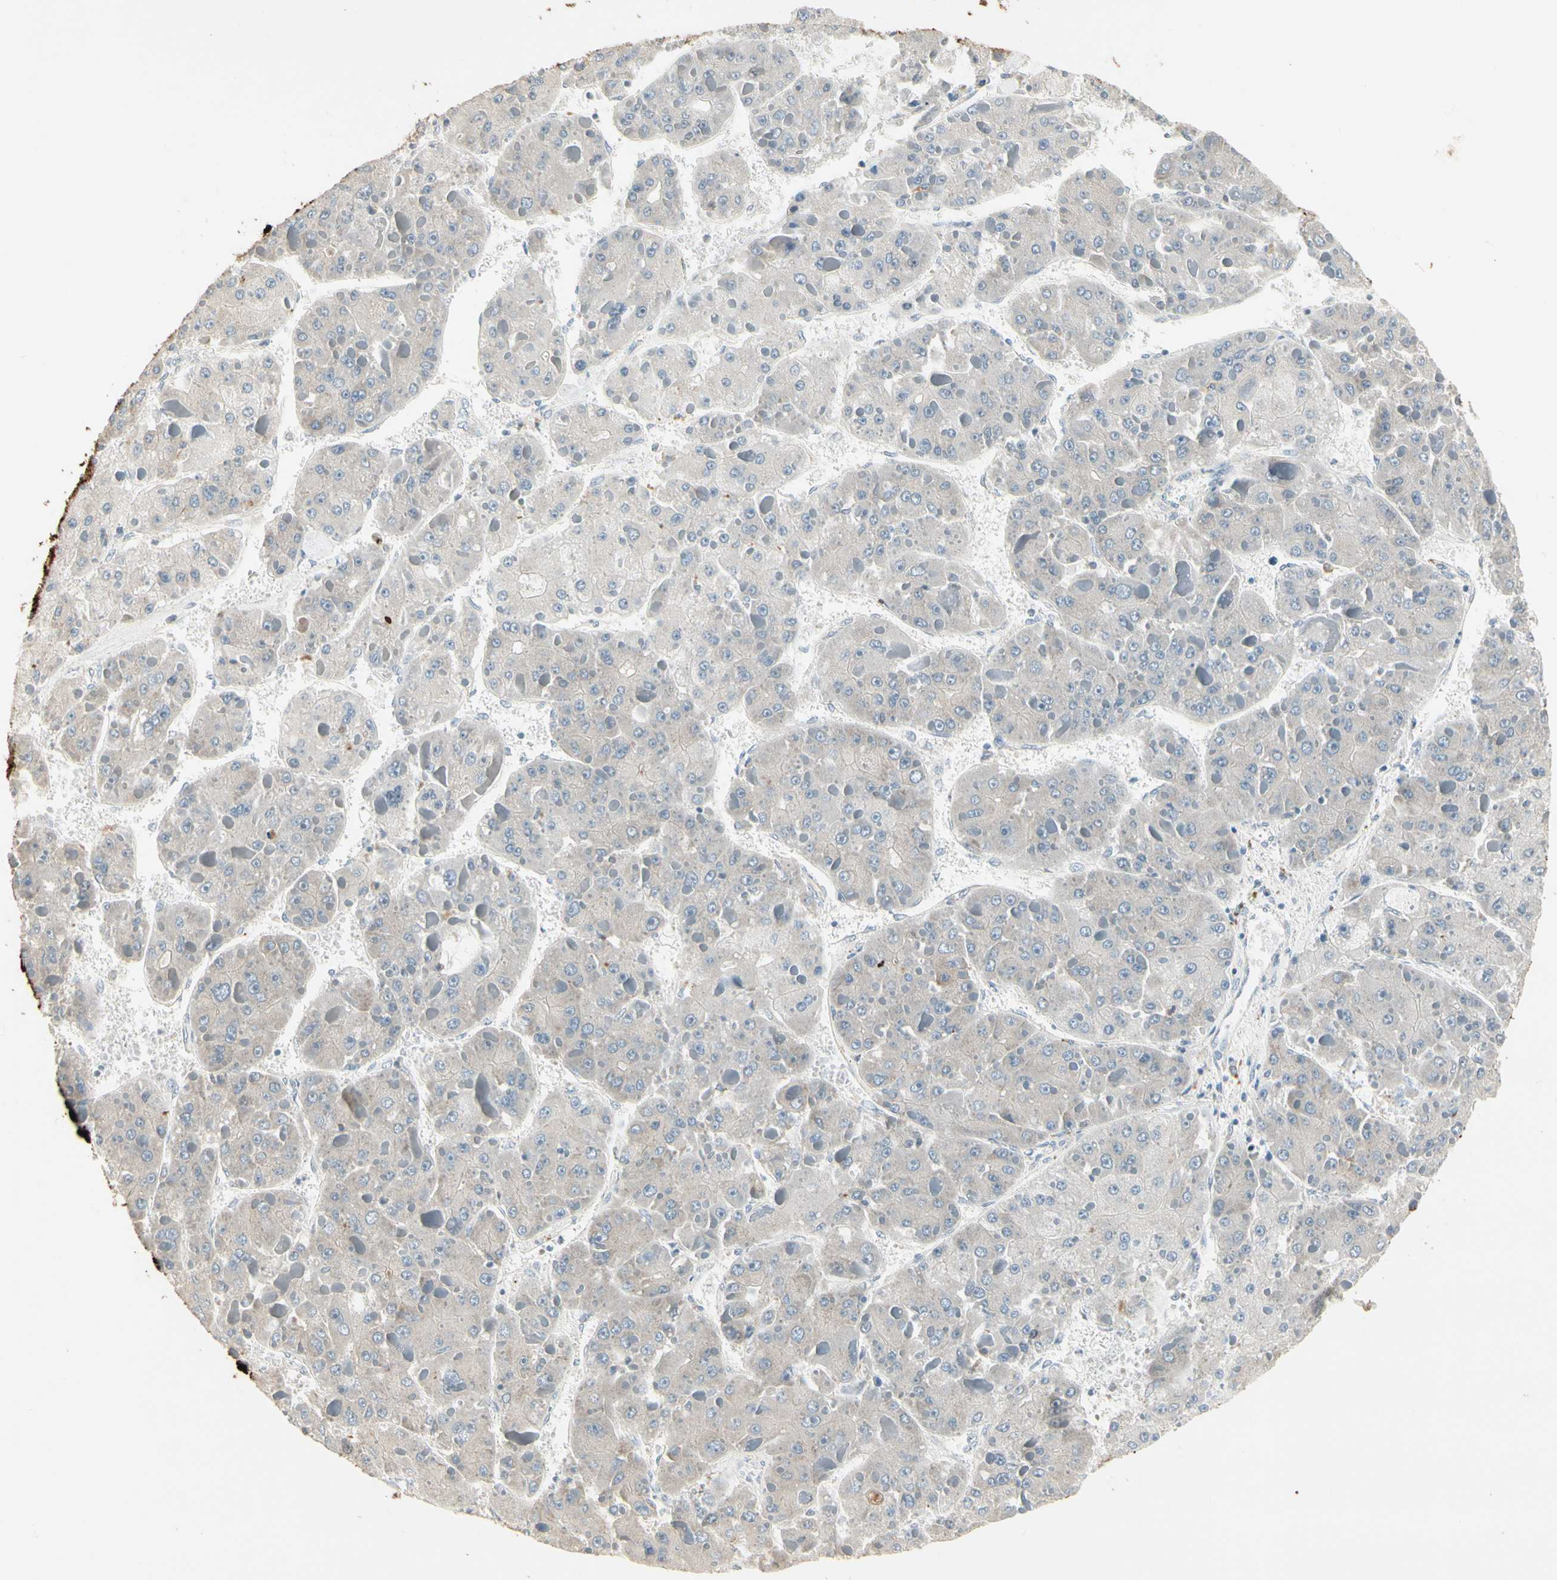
{"staining": {"intensity": "weak", "quantity": "<25%", "location": "cytoplasmic/membranous"}, "tissue": "liver cancer", "cell_type": "Tumor cells", "image_type": "cancer", "snomed": [{"axis": "morphology", "description": "Carcinoma, Hepatocellular, NOS"}, {"axis": "topography", "description": "Liver"}], "caption": "IHC micrograph of neoplastic tissue: human hepatocellular carcinoma (liver) stained with DAB demonstrates no significant protein positivity in tumor cells. (Immunohistochemistry (ihc), brightfield microscopy, high magnification).", "gene": "SKIL", "patient": {"sex": "female", "age": 73}}